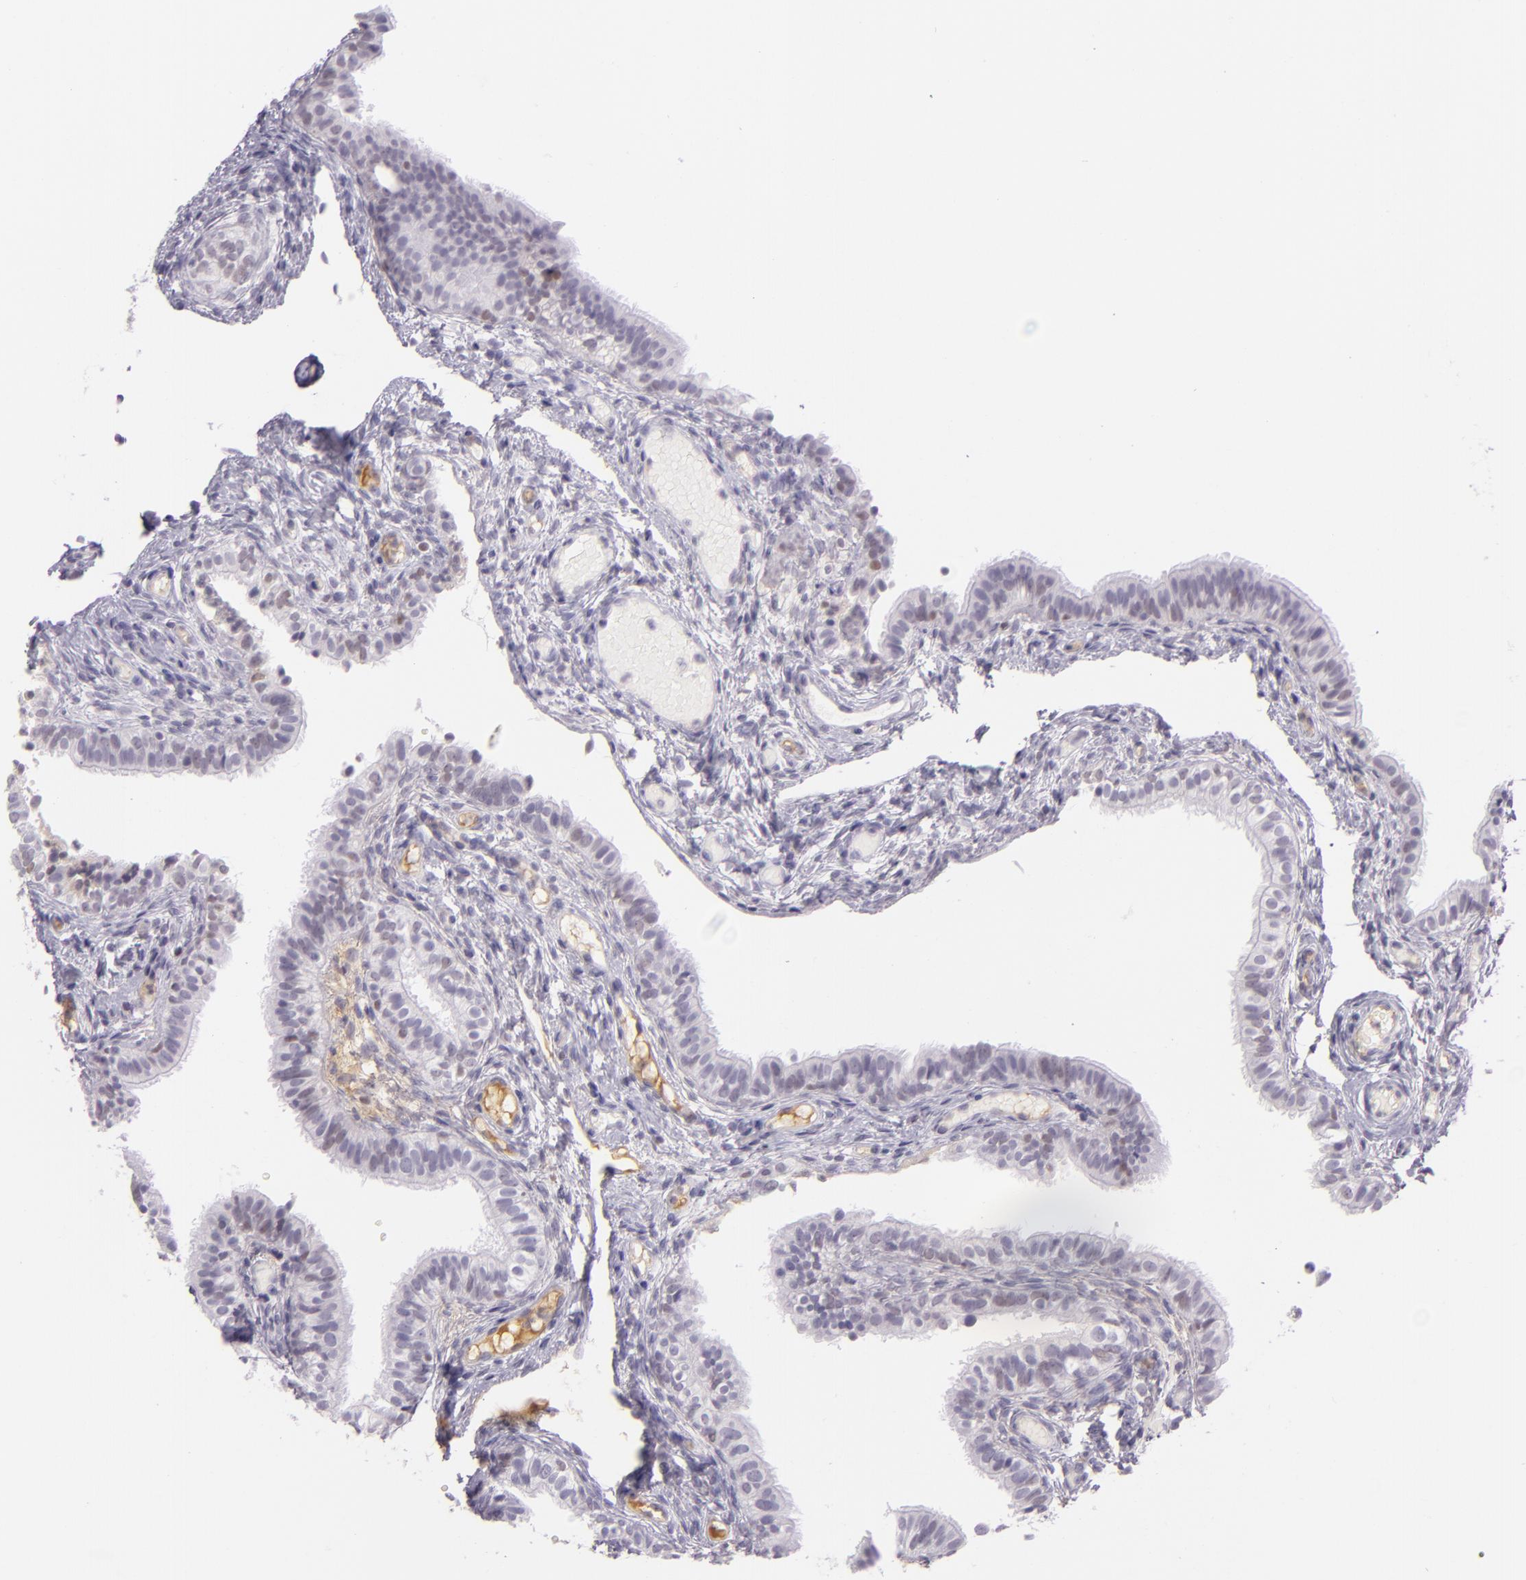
{"staining": {"intensity": "negative", "quantity": "none", "location": "none"}, "tissue": "fallopian tube", "cell_type": "Glandular cells", "image_type": "normal", "snomed": [{"axis": "morphology", "description": "Normal tissue, NOS"}, {"axis": "morphology", "description": "Dermoid, NOS"}, {"axis": "topography", "description": "Fallopian tube"}], "caption": "The micrograph shows no significant staining in glandular cells of fallopian tube.", "gene": "CHEK2", "patient": {"sex": "female", "age": 33}}